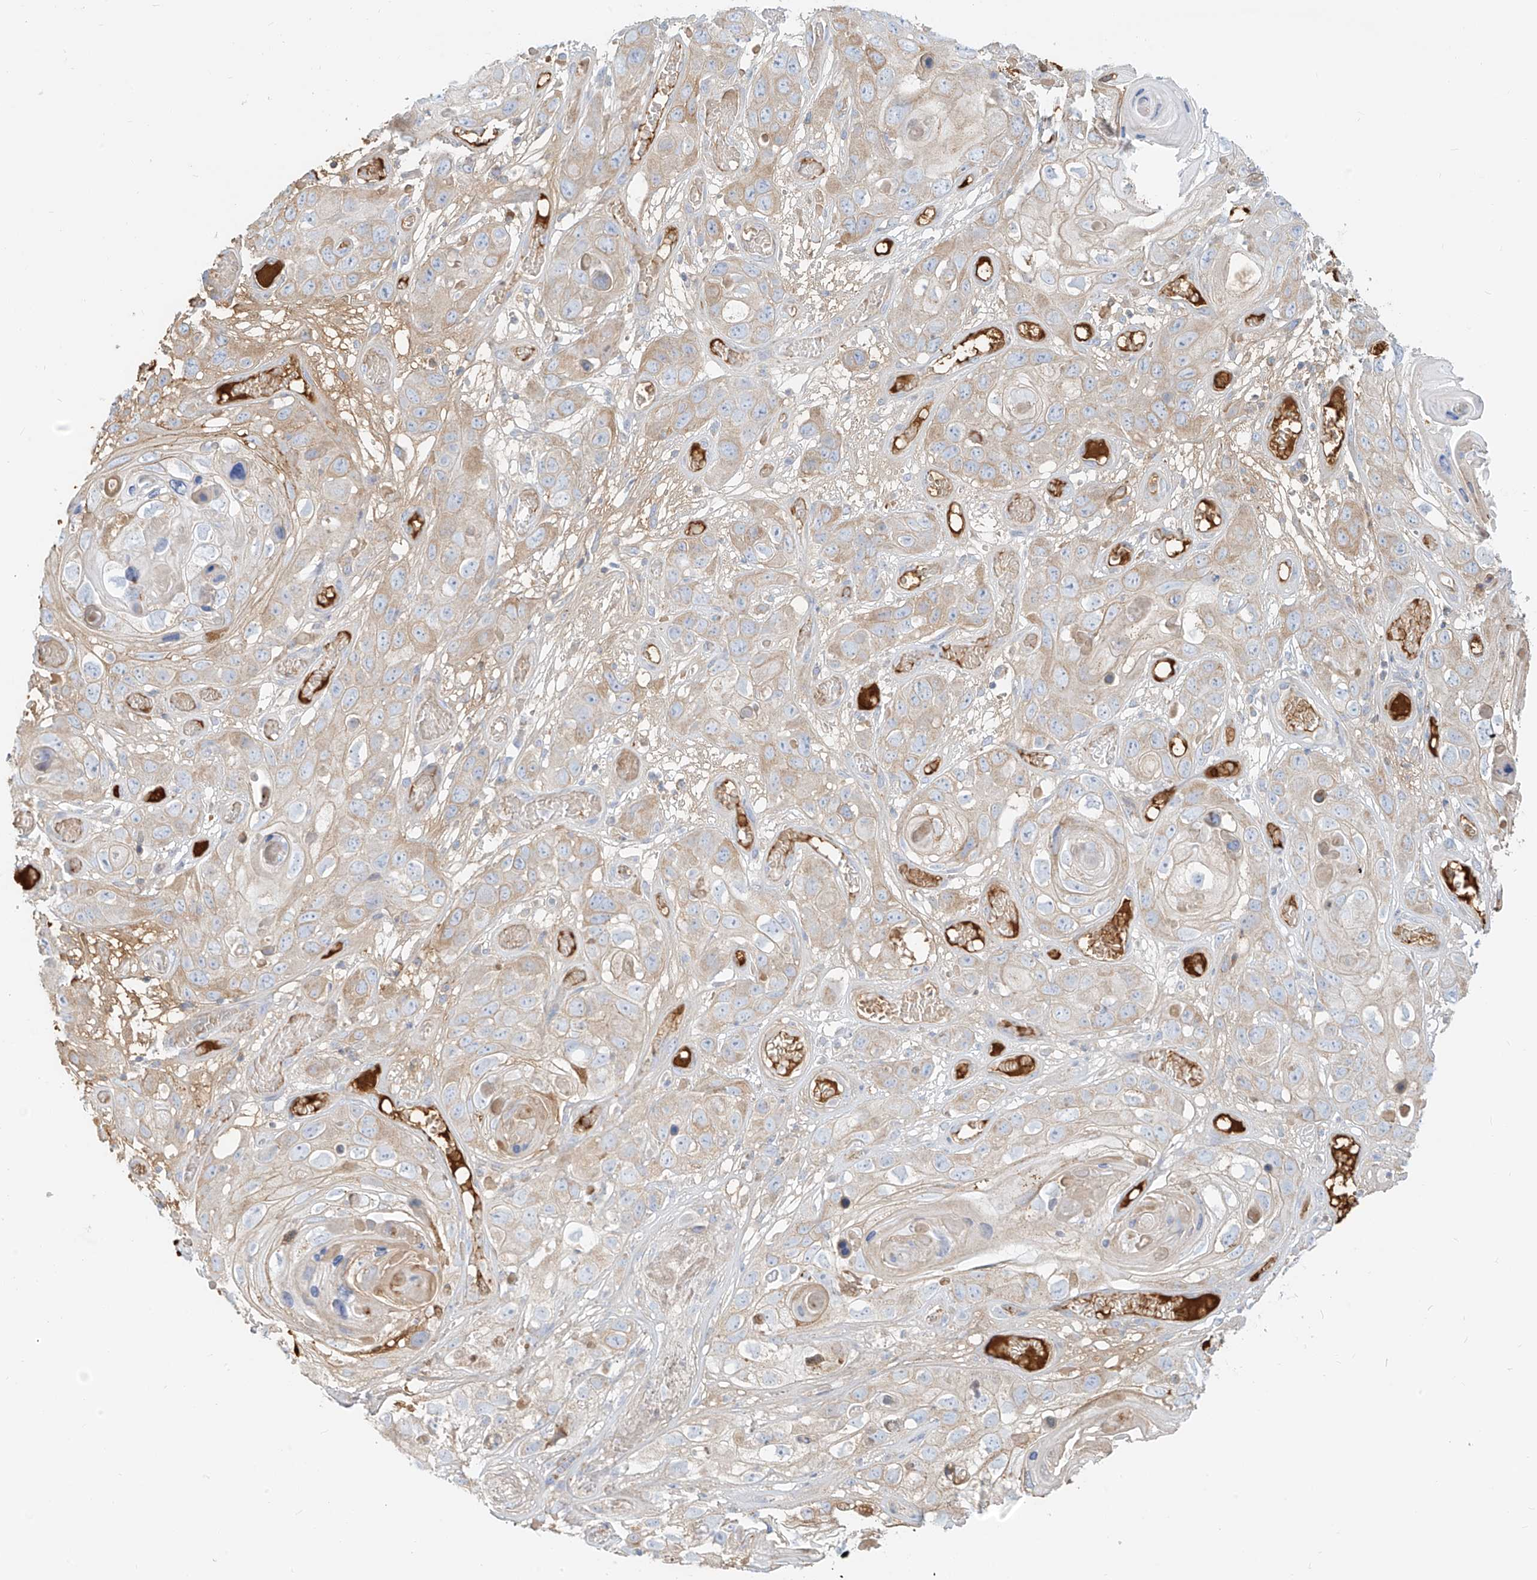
{"staining": {"intensity": "weak", "quantity": "25%-75%", "location": "cytoplasmic/membranous"}, "tissue": "skin cancer", "cell_type": "Tumor cells", "image_type": "cancer", "snomed": [{"axis": "morphology", "description": "Squamous cell carcinoma, NOS"}, {"axis": "topography", "description": "Skin"}], "caption": "Squamous cell carcinoma (skin) stained with a protein marker exhibits weak staining in tumor cells.", "gene": "OCSTAMP", "patient": {"sex": "male", "age": 55}}